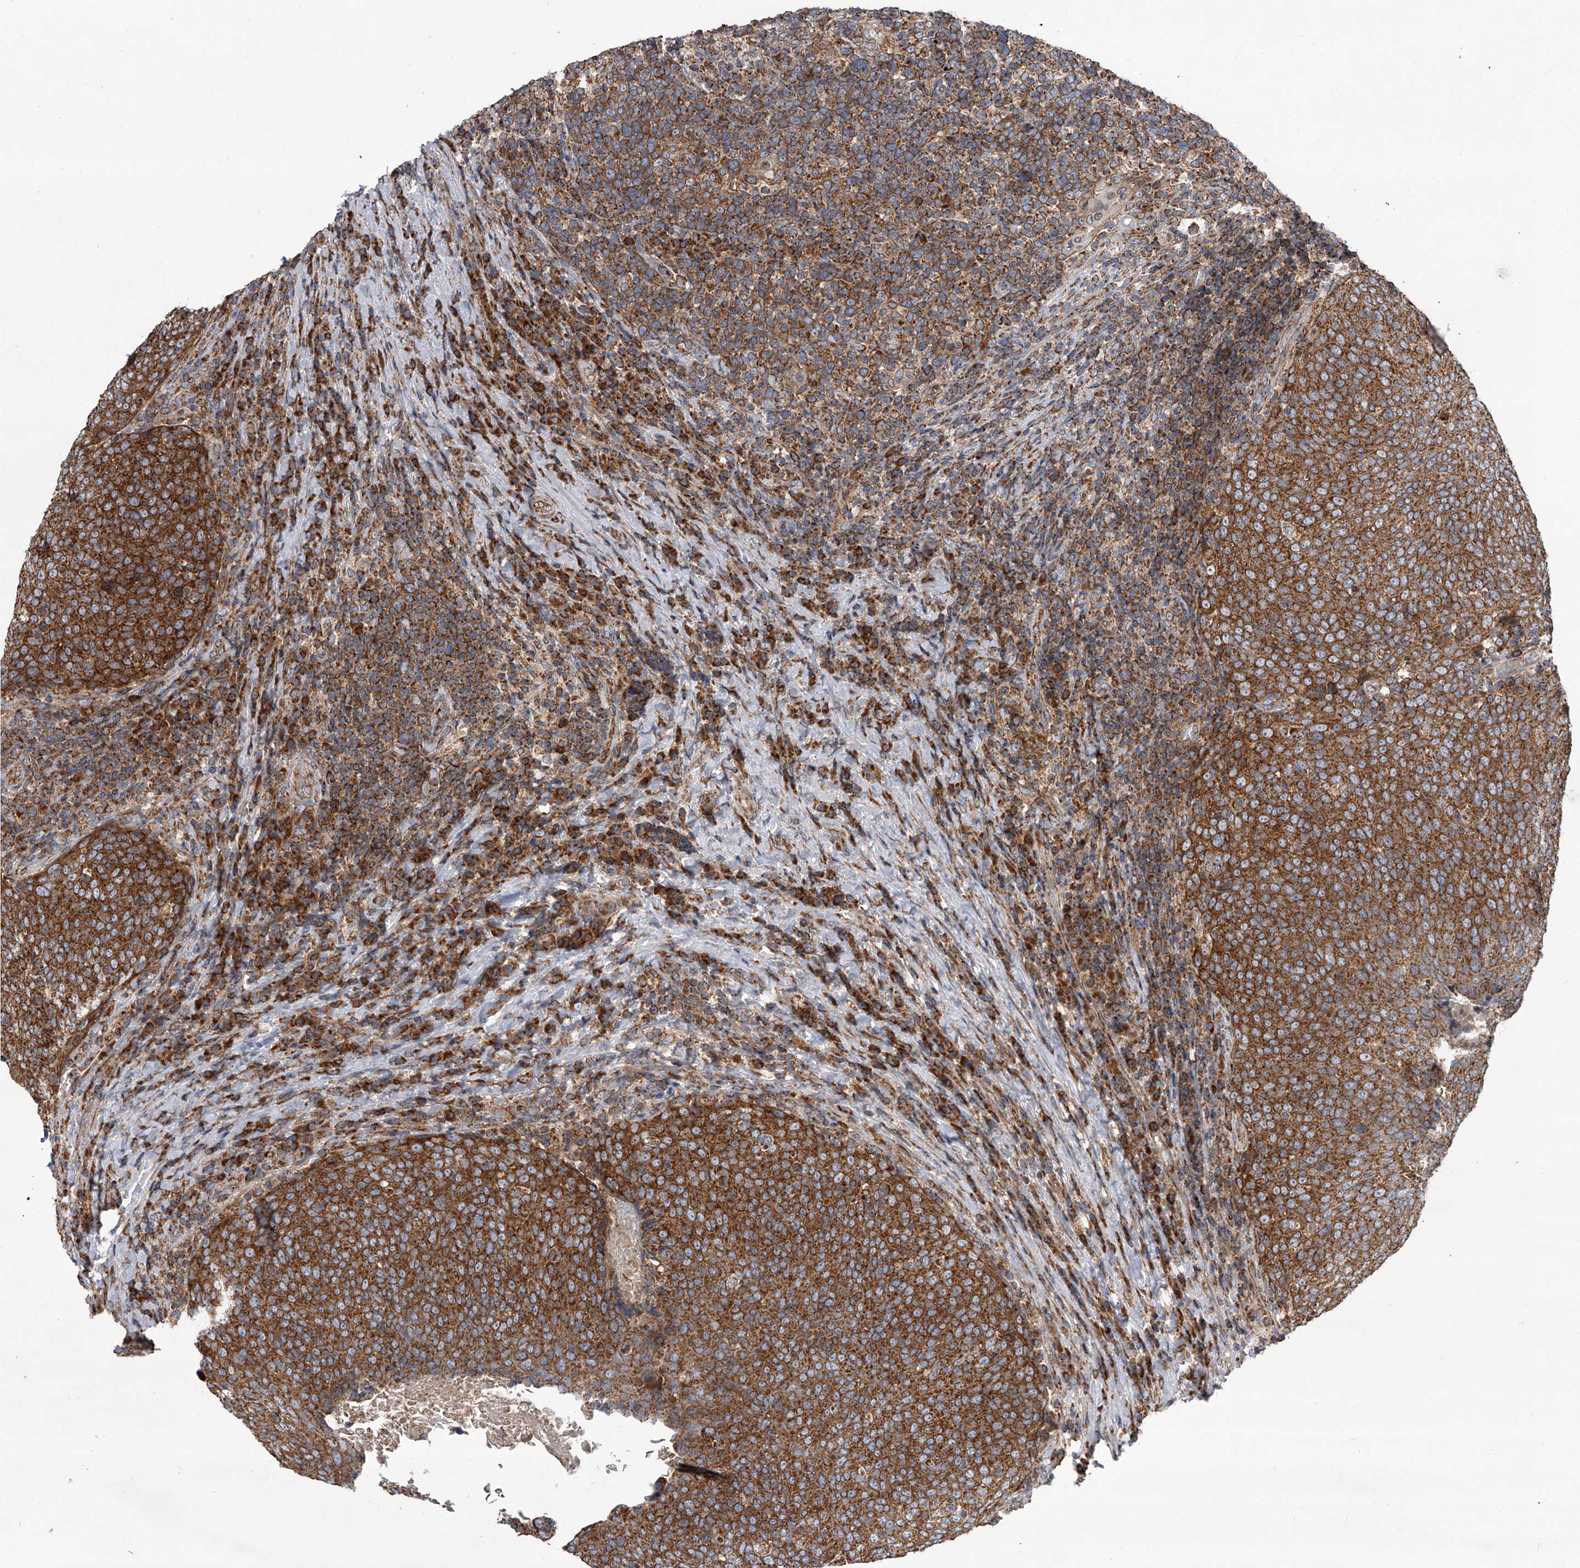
{"staining": {"intensity": "strong", "quantity": ">75%", "location": "cytoplasmic/membranous"}, "tissue": "head and neck cancer", "cell_type": "Tumor cells", "image_type": "cancer", "snomed": [{"axis": "morphology", "description": "Squamous cell carcinoma, NOS"}, {"axis": "morphology", "description": "Squamous cell carcinoma, metastatic, NOS"}, {"axis": "topography", "description": "Lymph node"}, {"axis": "topography", "description": "Head-Neck"}], "caption": "A high amount of strong cytoplasmic/membranous staining is identified in approximately >75% of tumor cells in head and neck cancer (metastatic squamous cell carcinoma) tissue. (Brightfield microscopy of DAB IHC at high magnification).", "gene": "ZC3H15", "patient": {"sex": "male", "age": 62}}